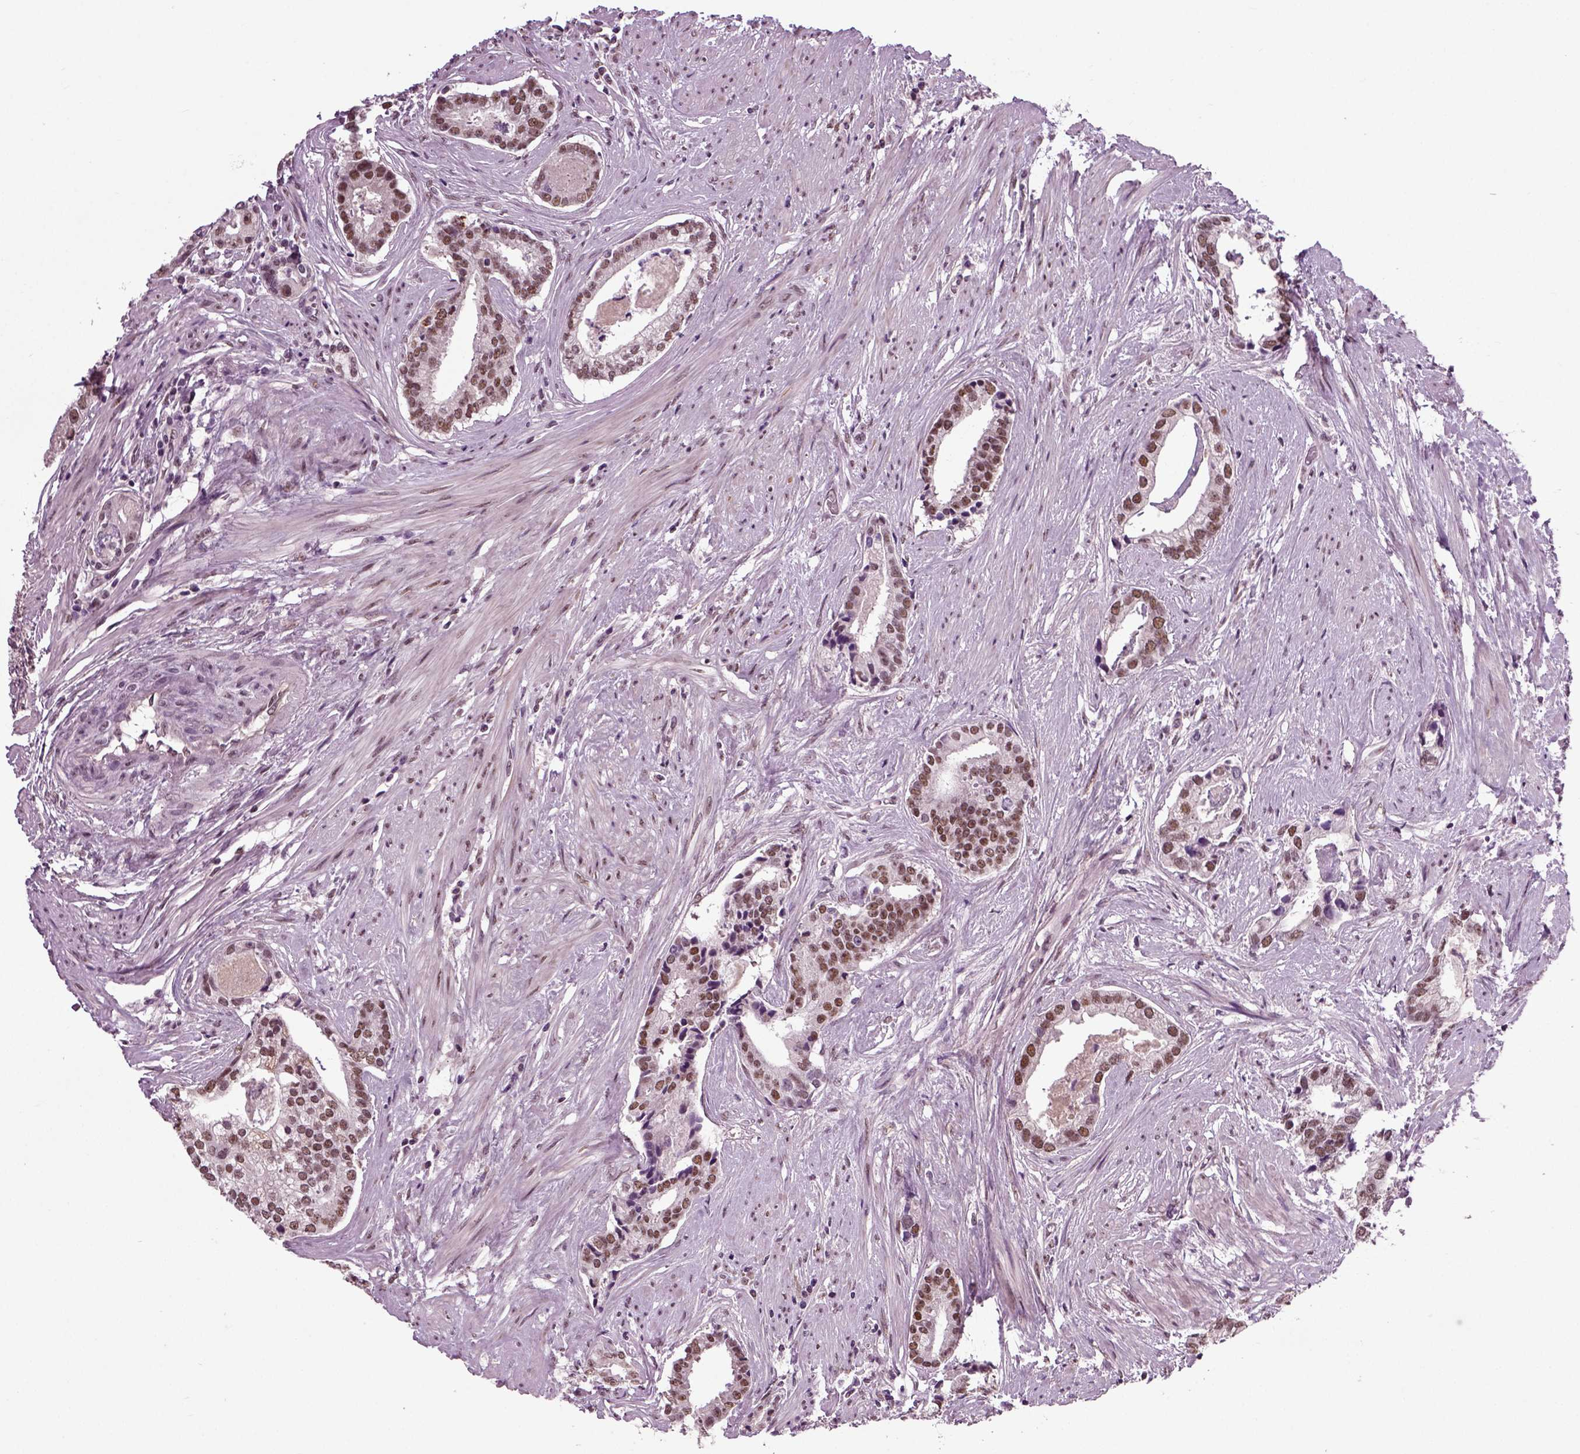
{"staining": {"intensity": "strong", "quantity": ">75%", "location": "nuclear"}, "tissue": "prostate cancer", "cell_type": "Tumor cells", "image_type": "cancer", "snomed": [{"axis": "morphology", "description": "Adenocarcinoma, NOS"}, {"axis": "topography", "description": "Prostate and seminal vesicle, NOS"}, {"axis": "topography", "description": "Prostate"}], "caption": "Brown immunohistochemical staining in human adenocarcinoma (prostate) exhibits strong nuclear staining in about >75% of tumor cells.", "gene": "RCOR3", "patient": {"sex": "male", "age": 44}}